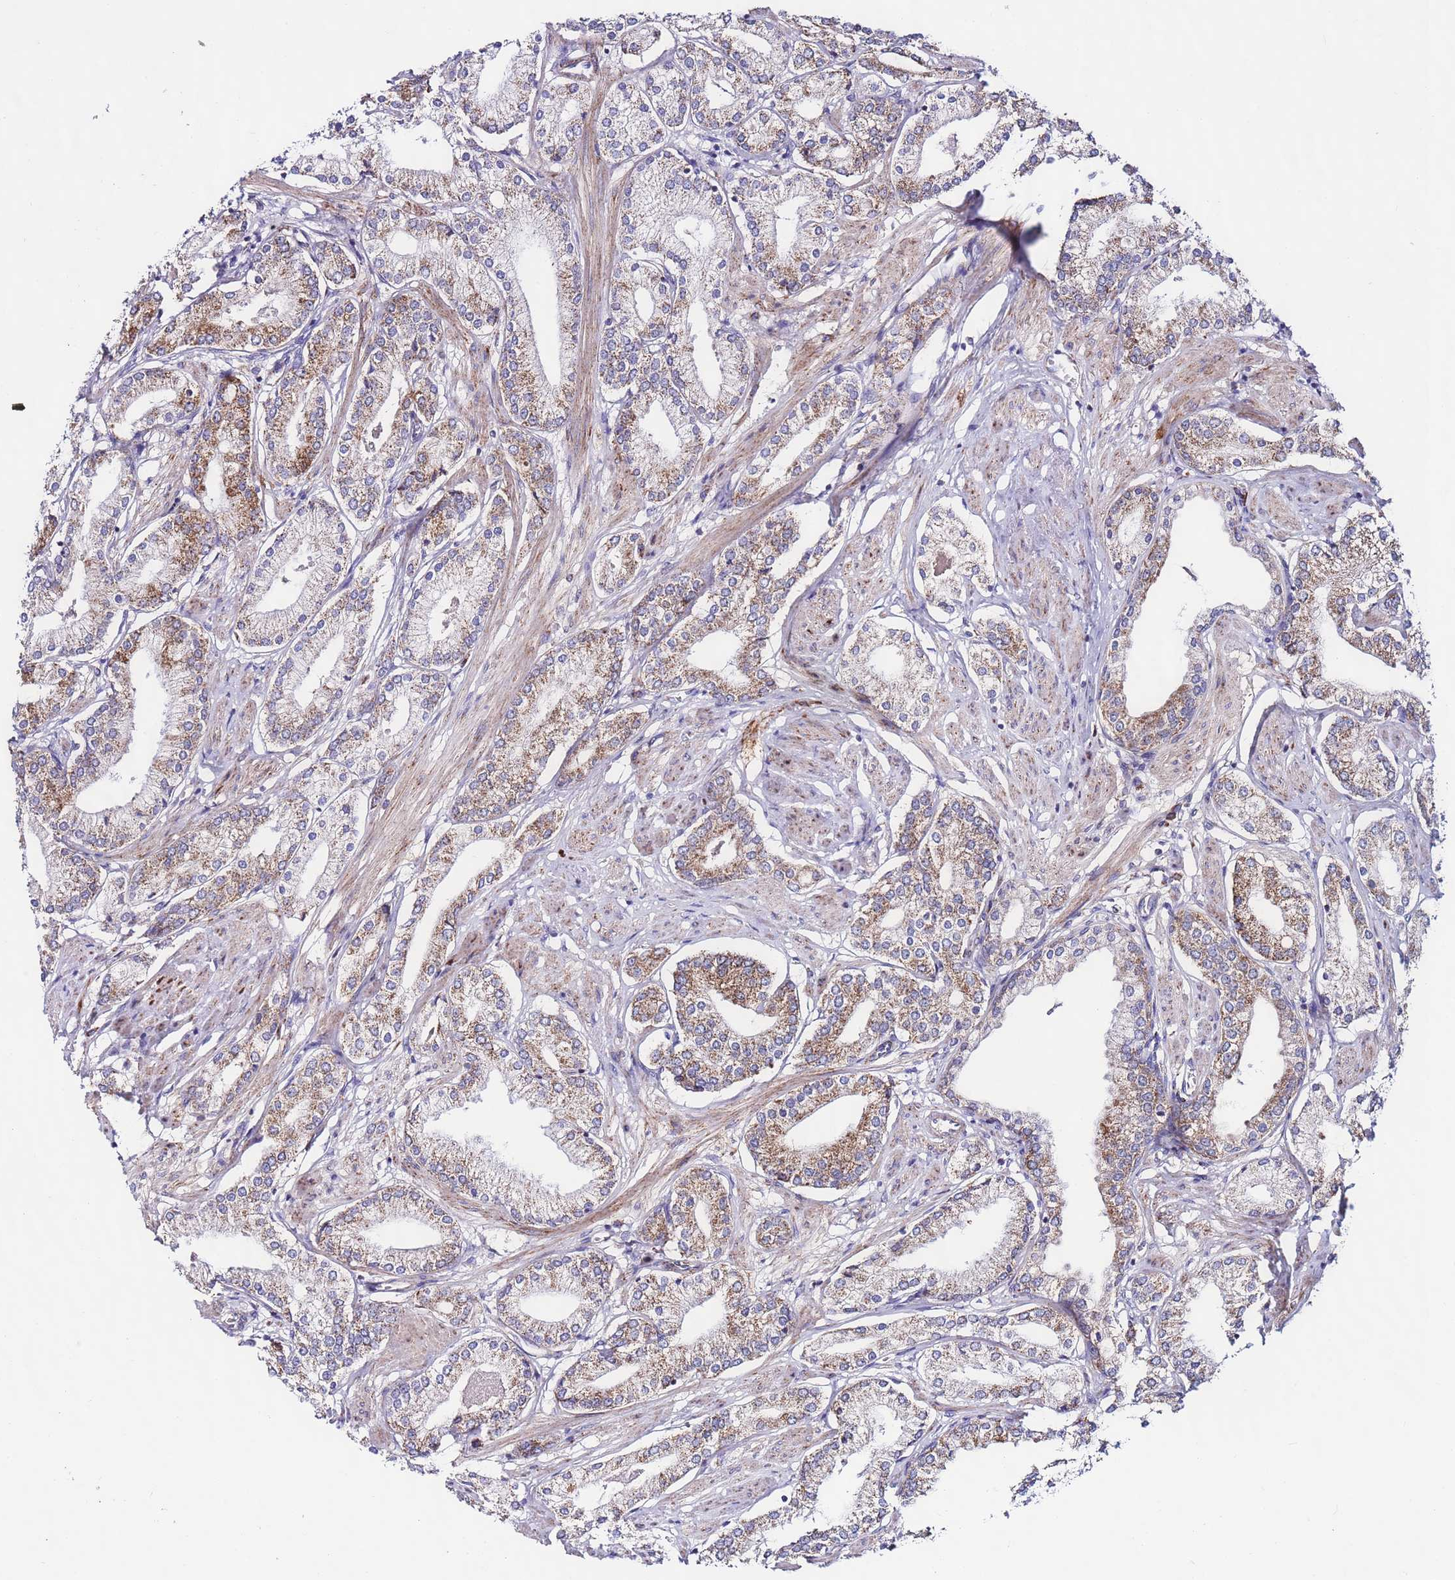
{"staining": {"intensity": "moderate", "quantity": ">75%", "location": "cytoplasmic/membranous"}, "tissue": "prostate cancer", "cell_type": "Tumor cells", "image_type": "cancer", "snomed": [{"axis": "morphology", "description": "Adenocarcinoma, High grade"}, {"axis": "topography", "description": "Prostate and seminal vesicle, NOS"}], "caption": "This is a micrograph of IHC staining of prostate cancer, which shows moderate staining in the cytoplasmic/membranous of tumor cells.", "gene": "UEVLD", "patient": {"sex": "male", "age": 64}}